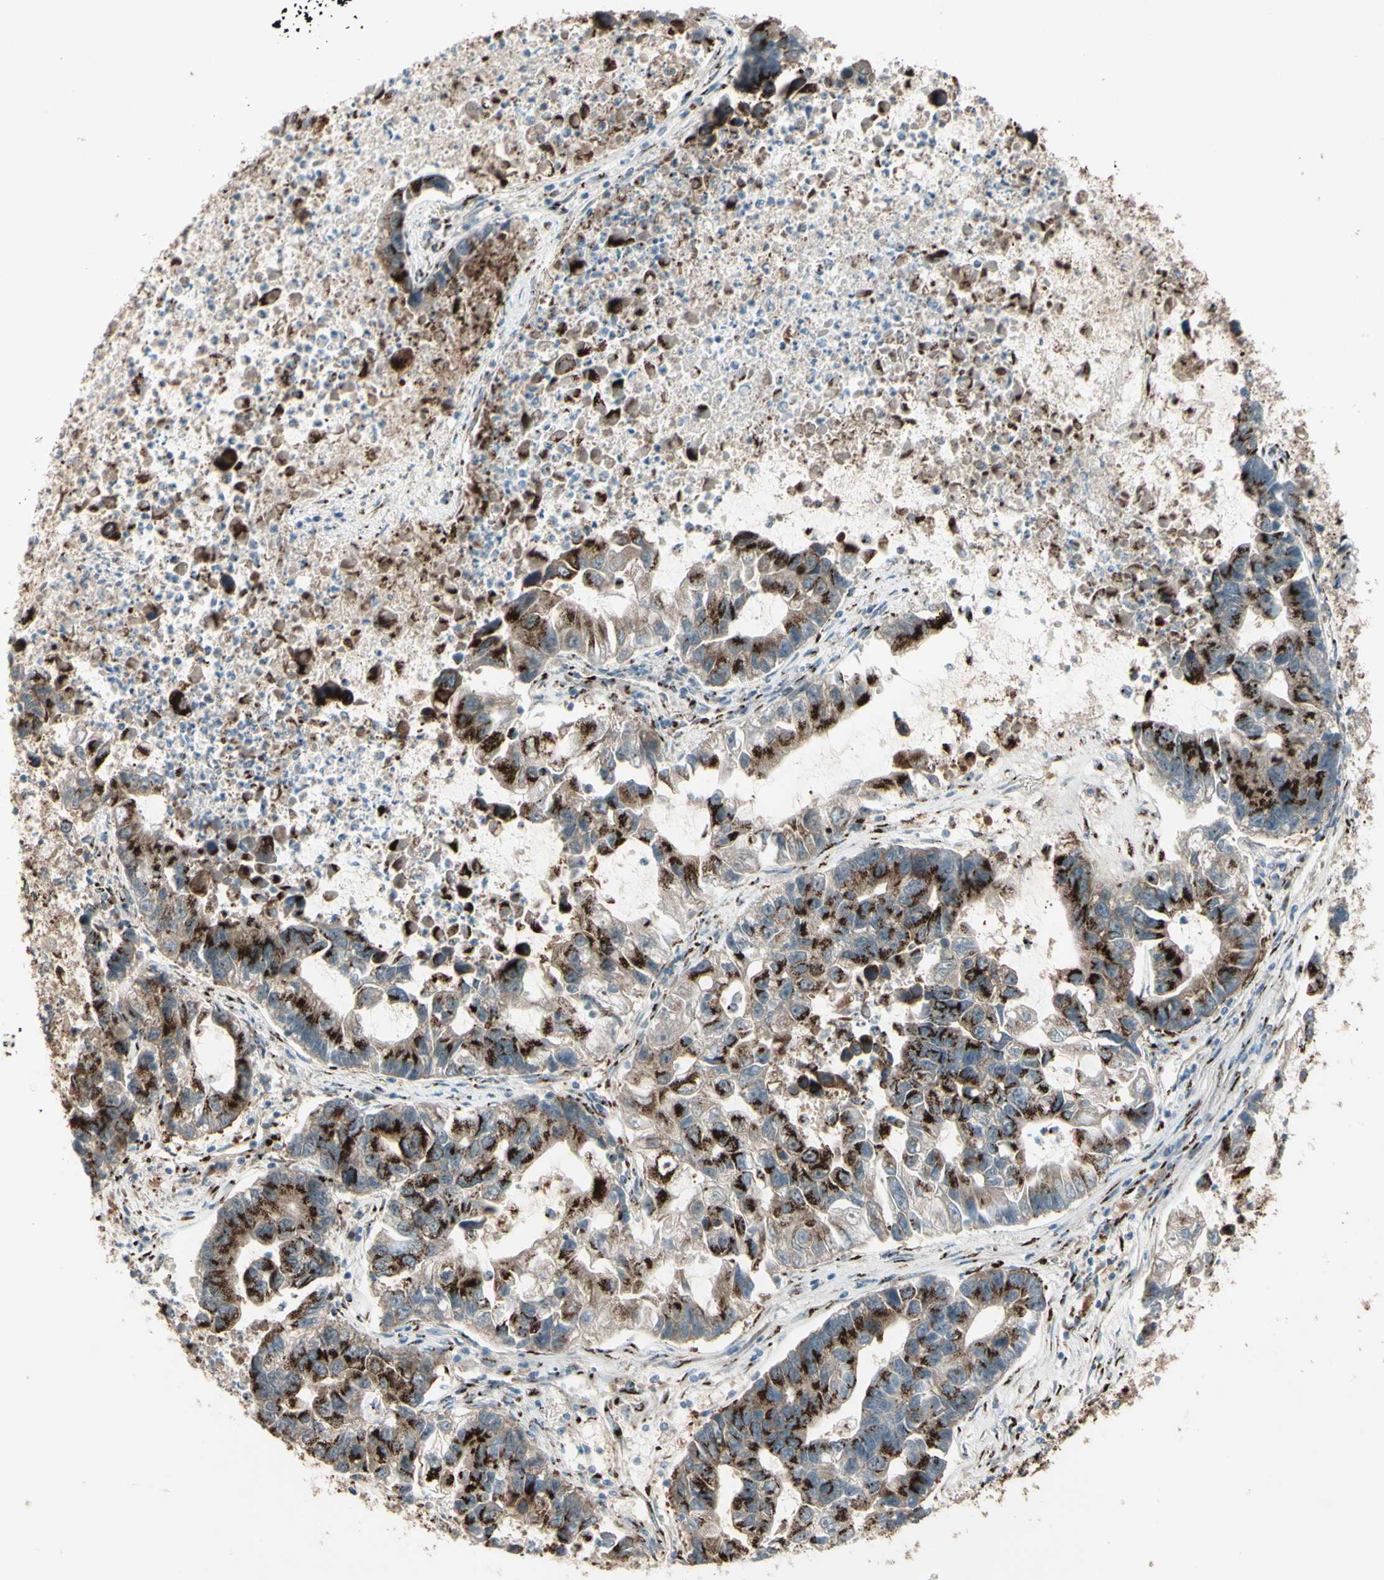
{"staining": {"intensity": "strong", "quantity": ">75%", "location": "cytoplasmic/membranous"}, "tissue": "lung cancer", "cell_type": "Tumor cells", "image_type": "cancer", "snomed": [{"axis": "morphology", "description": "Adenocarcinoma, NOS"}, {"axis": "topography", "description": "Lung"}], "caption": "A brown stain labels strong cytoplasmic/membranous positivity of a protein in lung cancer (adenocarcinoma) tumor cells. The protein of interest is stained brown, and the nuclei are stained in blue (DAB (3,3'-diaminobenzidine) IHC with brightfield microscopy, high magnification).", "gene": "BPNT2", "patient": {"sex": "female", "age": 51}}